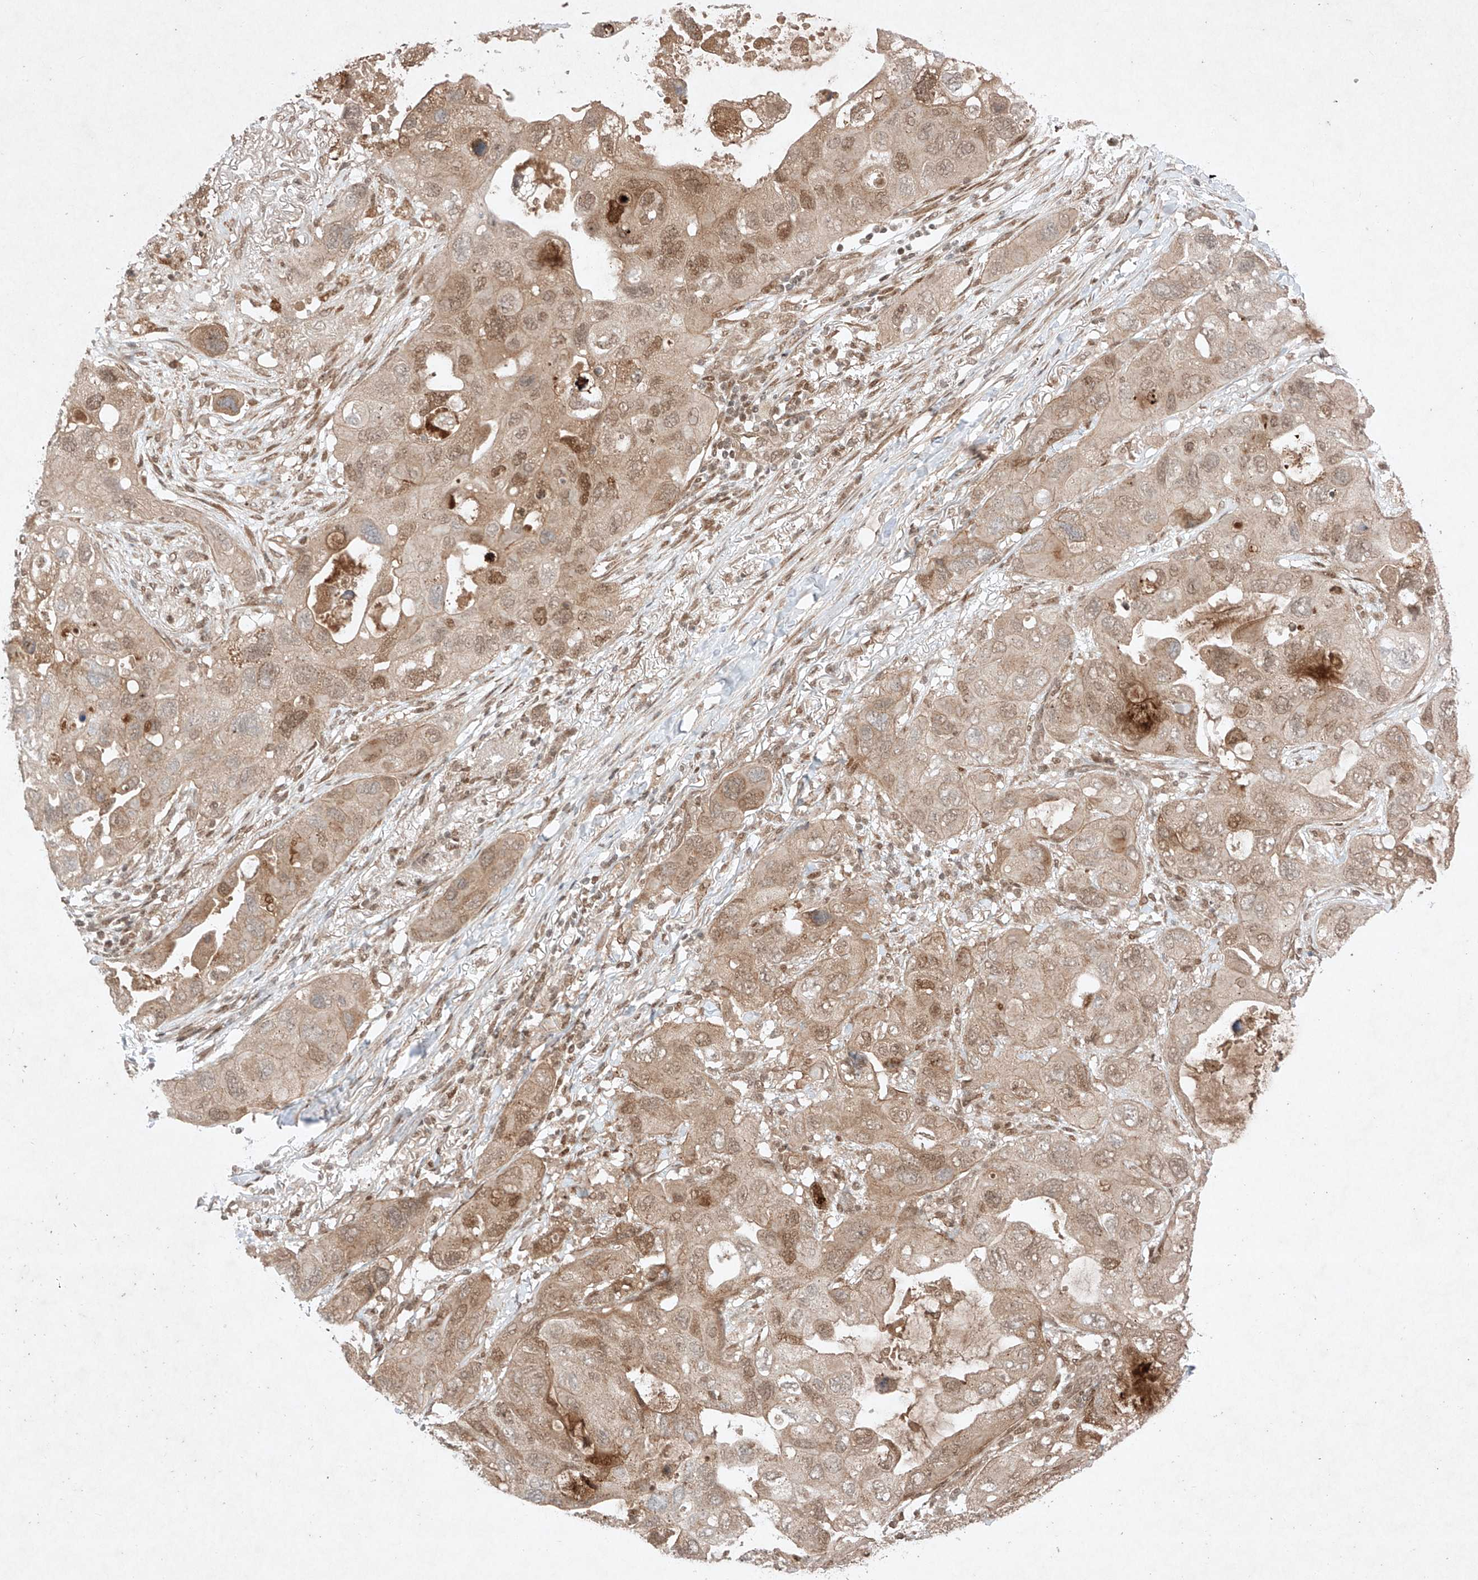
{"staining": {"intensity": "moderate", "quantity": "25%-75%", "location": "cytoplasmic/membranous,nuclear"}, "tissue": "lung cancer", "cell_type": "Tumor cells", "image_type": "cancer", "snomed": [{"axis": "morphology", "description": "Squamous cell carcinoma, NOS"}, {"axis": "topography", "description": "Lung"}], "caption": "High-power microscopy captured an immunohistochemistry (IHC) histopathology image of lung cancer, revealing moderate cytoplasmic/membranous and nuclear staining in about 25%-75% of tumor cells. (Stains: DAB in brown, nuclei in blue, Microscopy: brightfield microscopy at high magnification).", "gene": "RNF31", "patient": {"sex": "female", "age": 73}}